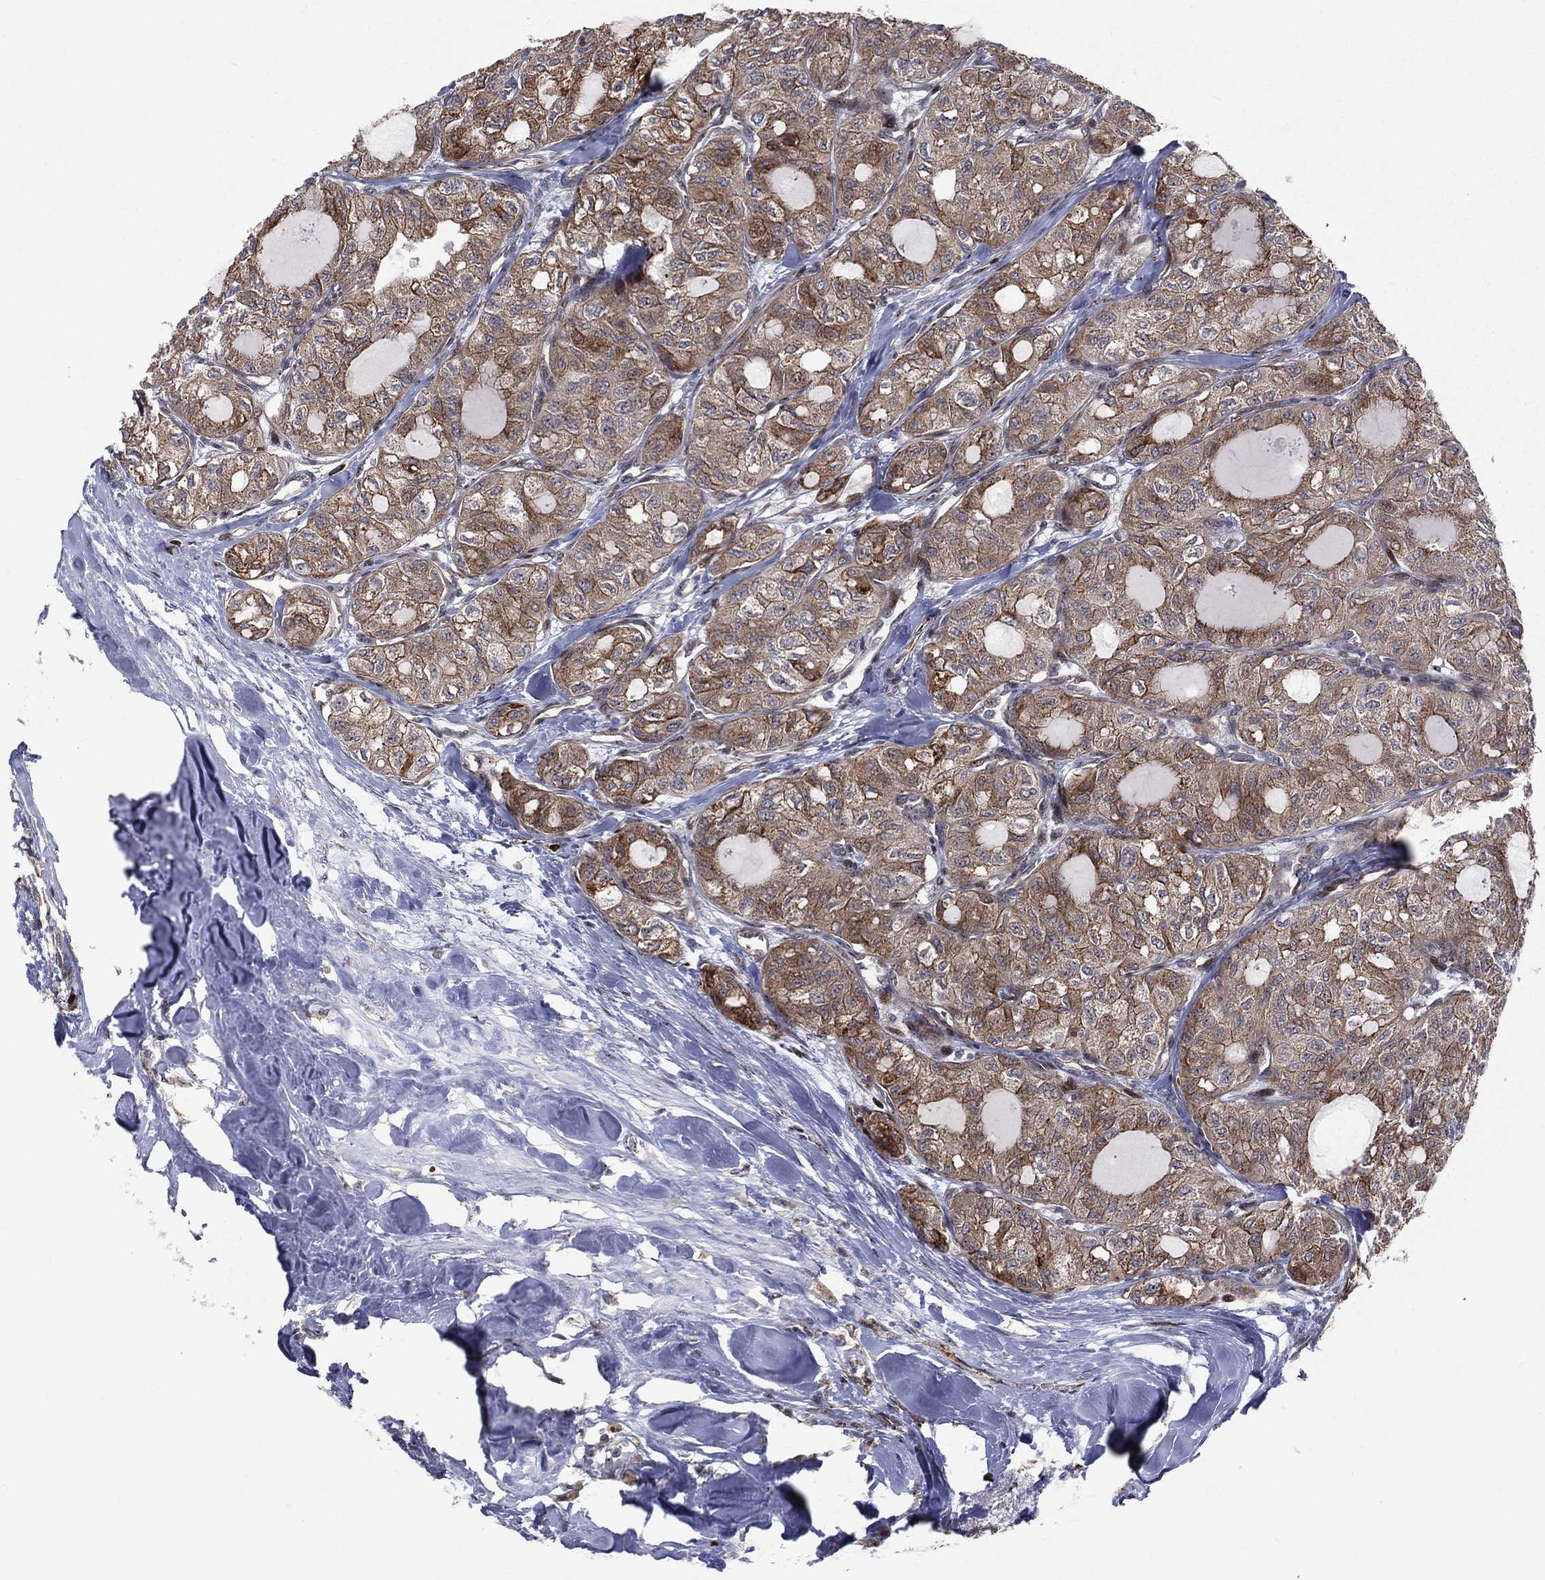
{"staining": {"intensity": "moderate", "quantity": "25%-75%", "location": "cytoplasmic/membranous"}, "tissue": "thyroid cancer", "cell_type": "Tumor cells", "image_type": "cancer", "snomed": [{"axis": "morphology", "description": "Follicular adenoma carcinoma, NOS"}, {"axis": "topography", "description": "Thyroid gland"}], "caption": "About 25%-75% of tumor cells in thyroid cancer demonstrate moderate cytoplasmic/membranous protein positivity as visualized by brown immunohistochemical staining.", "gene": "VHL", "patient": {"sex": "male", "age": 75}}